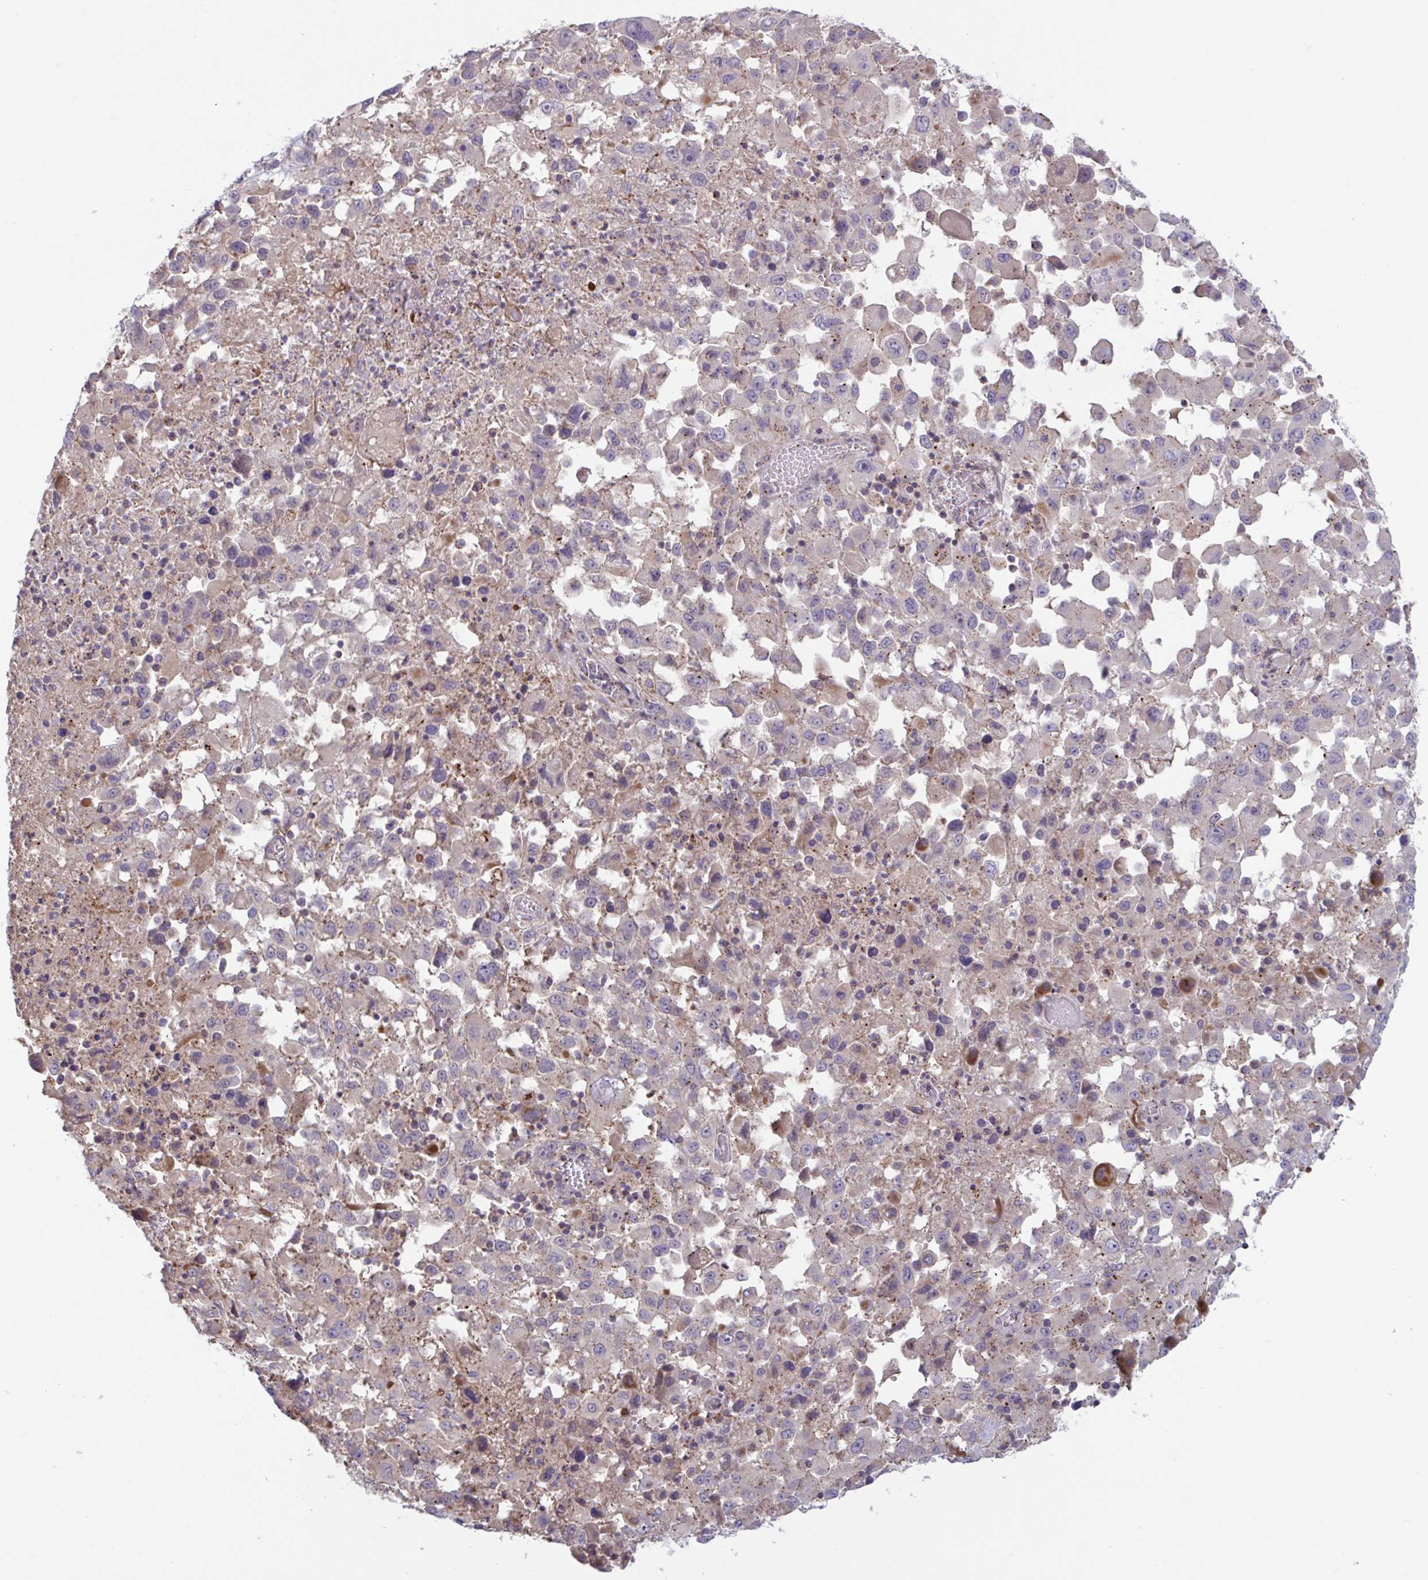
{"staining": {"intensity": "weak", "quantity": "25%-75%", "location": "cytoplasmic/membranous"}, "tissue": "melanoma", "cell_type": "Tumor cells", "image_type": "cancer", "snomed": [{"axis": "morphology", "description": "Malignant melanoma, Metastatic site"}, {"axis": "topography", "description": "Soft tissue"}], "caption": "Protein staining of malignant melanoma (metastatic site) tissue shows weak cytoplasmic/membranous staining in approximately 25%-75% of tumor cells.", "gene": "IST1", "patient": {"sex": "male", "age": 50}}